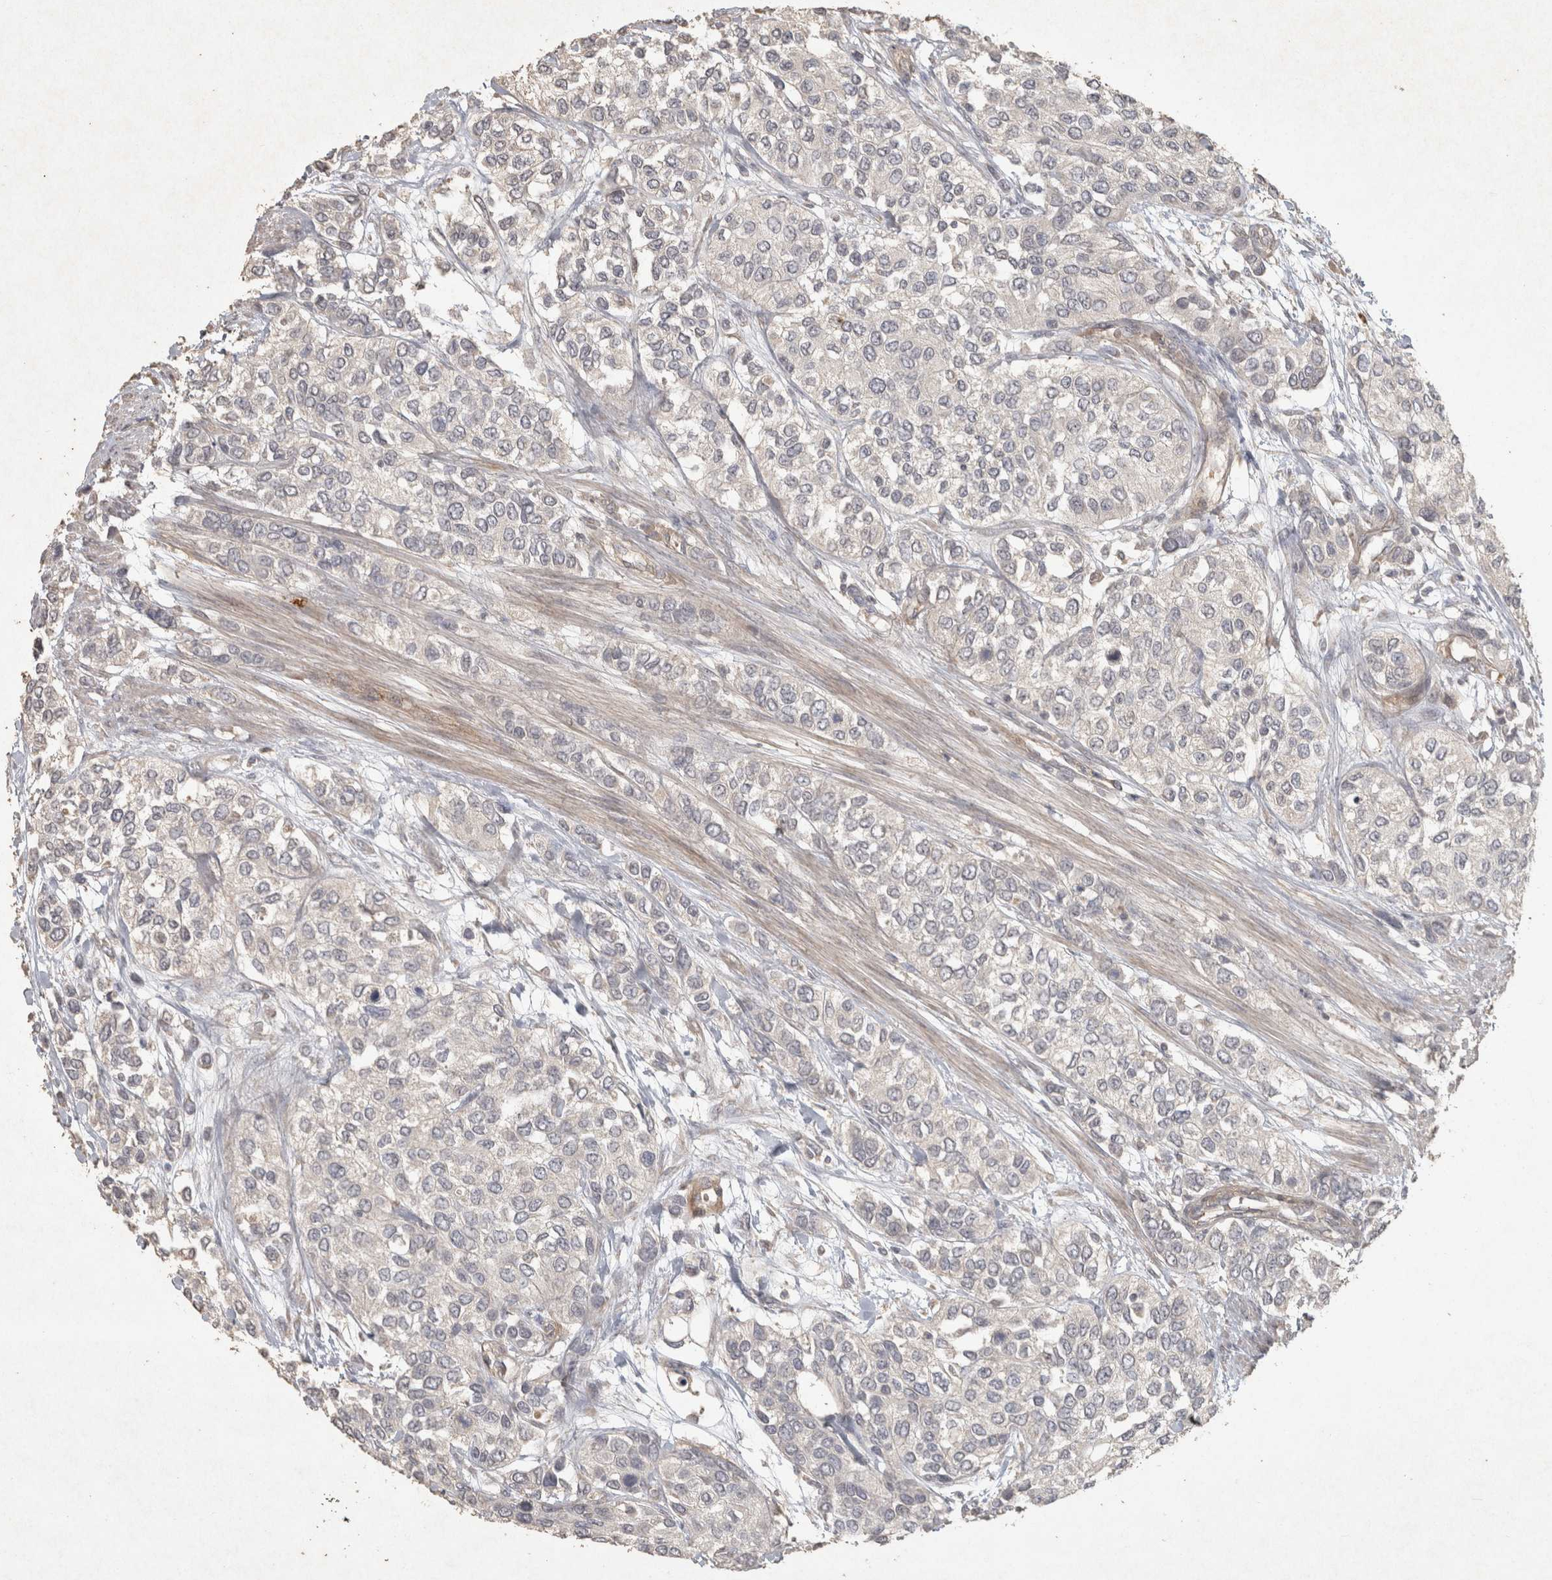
{"staining": {"intensity": "negative", "quantity": "none", "location": "none"}, "tissue": "urothelial cancer", "cell_type": "Tumor cells", "image_type": "cancer", "snomed": [{"axis": "morphology", "description": "Urothelial carcinoma, High grade"}, {"axis": "topography", "description": "Urinary bladder"}], "caption": "Immunohistochemical staining of human high-grade urothelial carcinoma reveals no significant staining in tumor cells.", "gene": "OSTN", "patient": {"sex": "female", "age": 56}}